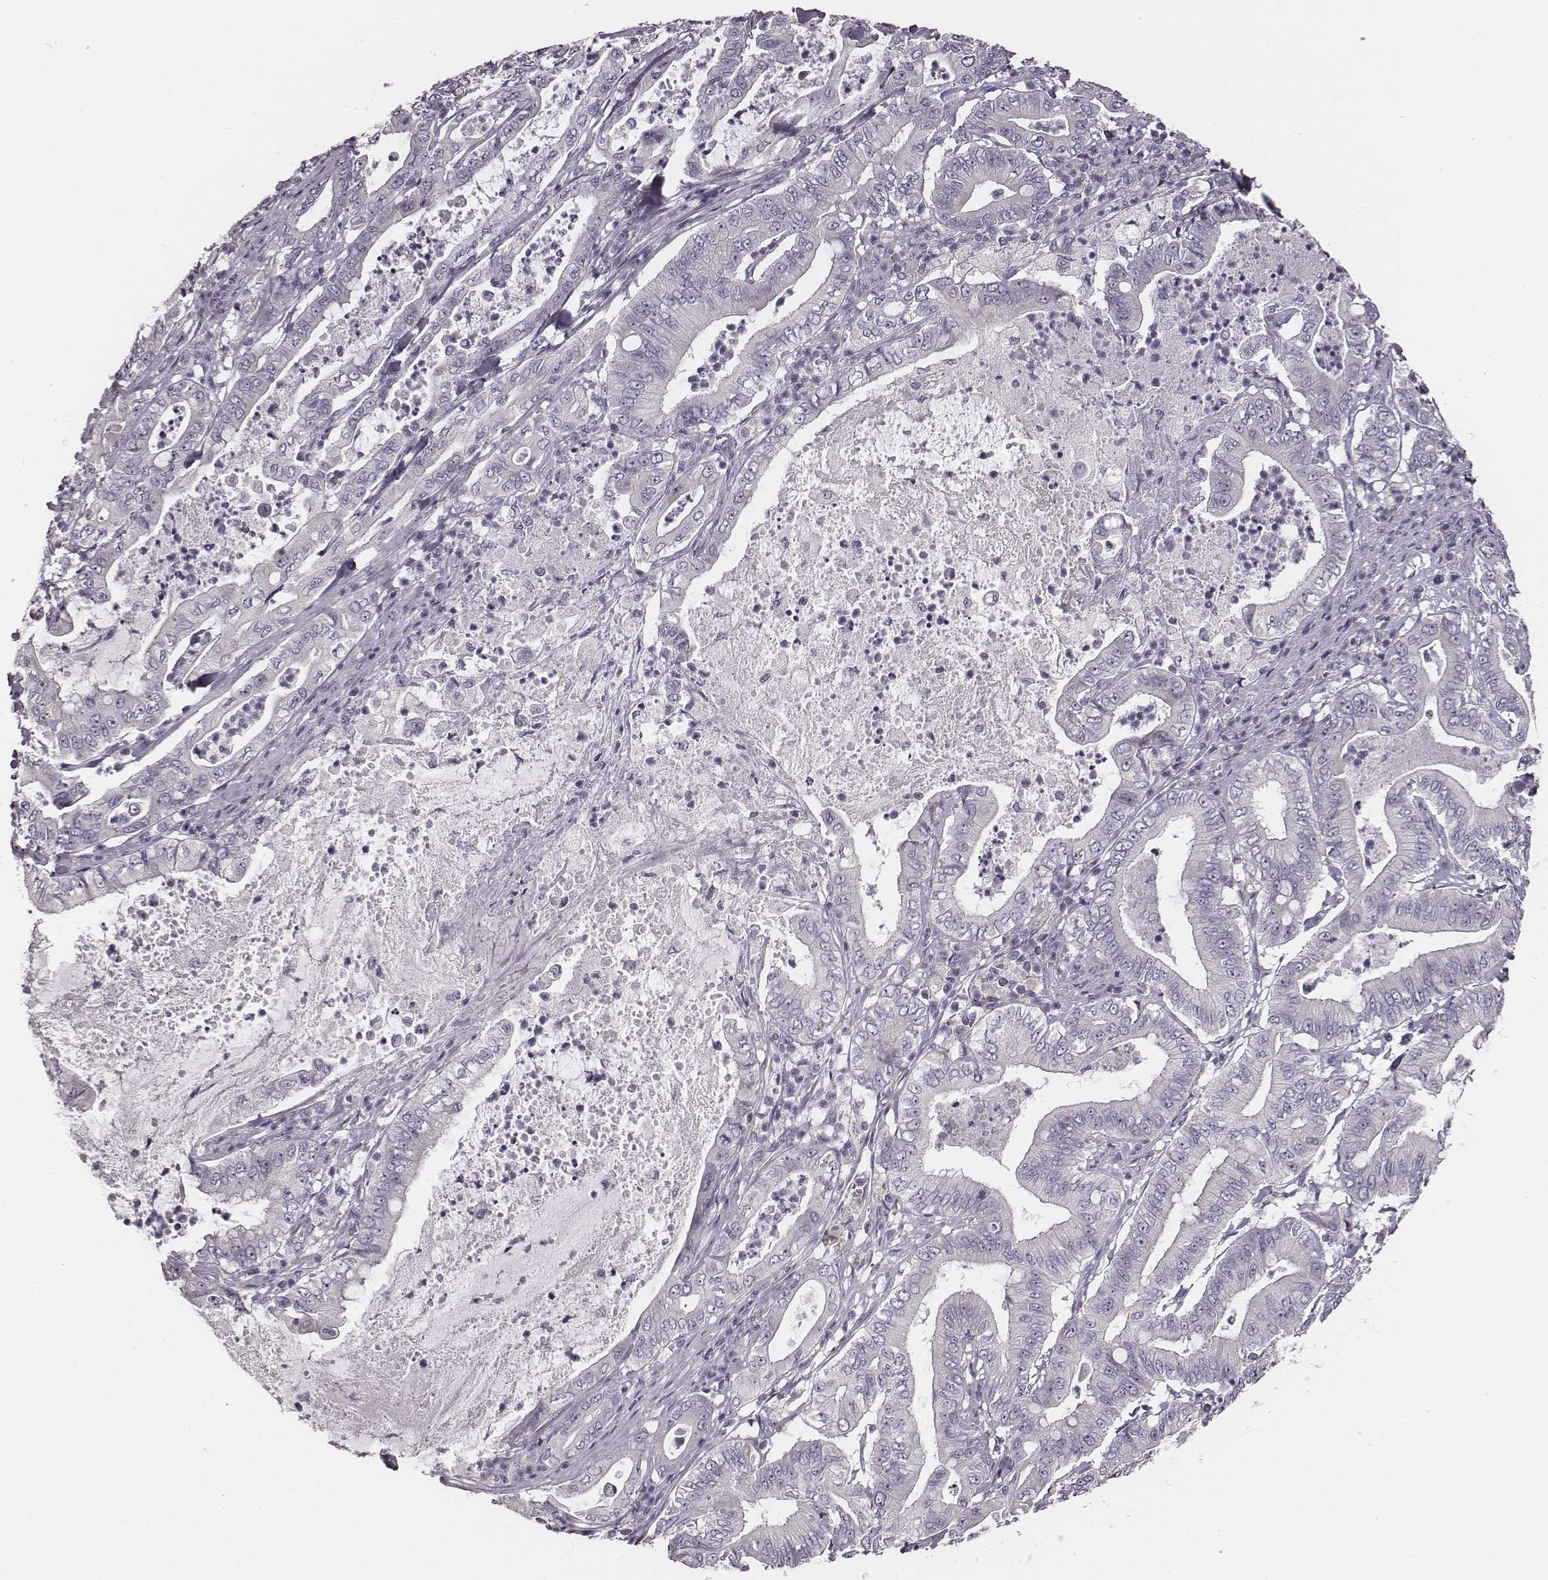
{"staining": {"intensity": "negative", "quantity": "none", "location": "none"}, "tissue": "pancreatic cancer", "cell_type": "Tumor cells", "image_type": "cancer", "snomed": [{"axis": "morphology", "description": "Adenocarcinoma, NOS"}, {"axis": "topography", "description": "Pancreas"}], "caption": "A photomicrograph of human pancreatic adenocarcinoma is negative for staining in tumor cells. (DAB immunohistochemistry (IHC) visualized using brightfield microscopy, high magnification).", "gene": "UBL4B", "patient": {"sex": "male", "age": 71}}